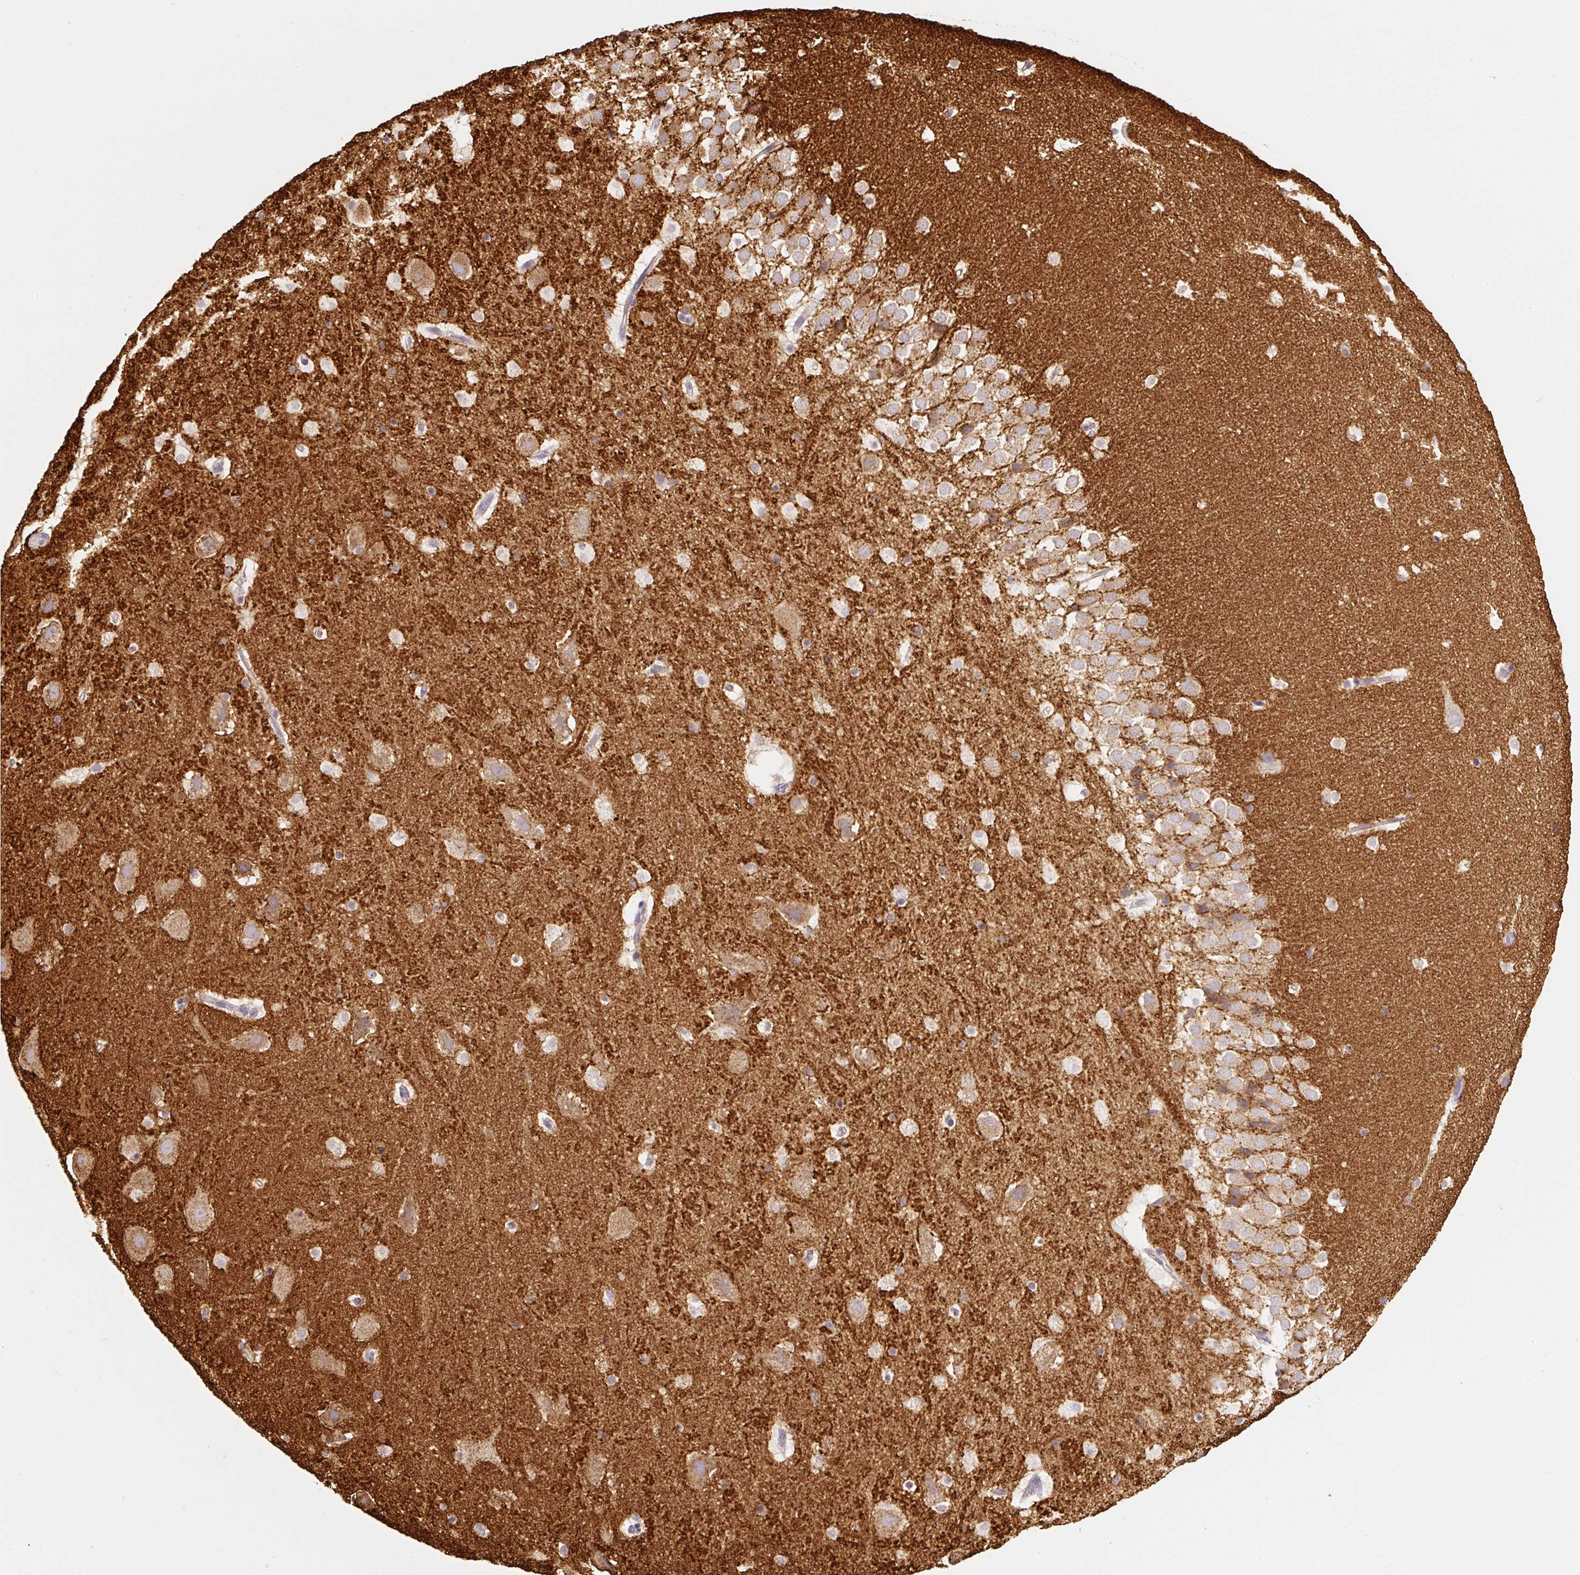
{"staining": {"intensity": "negative", "quantity": "none", "location": "none"}, "tissue": "hippocampus", "cell_type": "Glial cells", "image_type": "normal", "snomed": [{"axis": "morphology", "description": "Normal tissue, NOS"}, {"axis": "topography", "description": "Hippocampus"}], "caption": "High power microscopy micrograph of an immunohistochemistry (IHC) photomicrograph of benign hippocampus, revealing no significant positivity in glial cells. The staining was performed using DAB to visualize the protein expression in brown, while the nuclei were stained in blue with hematoxylin (Magnification: 20x).", "gene": "SYP", "patient": {"sex": "male", "age": 37}}